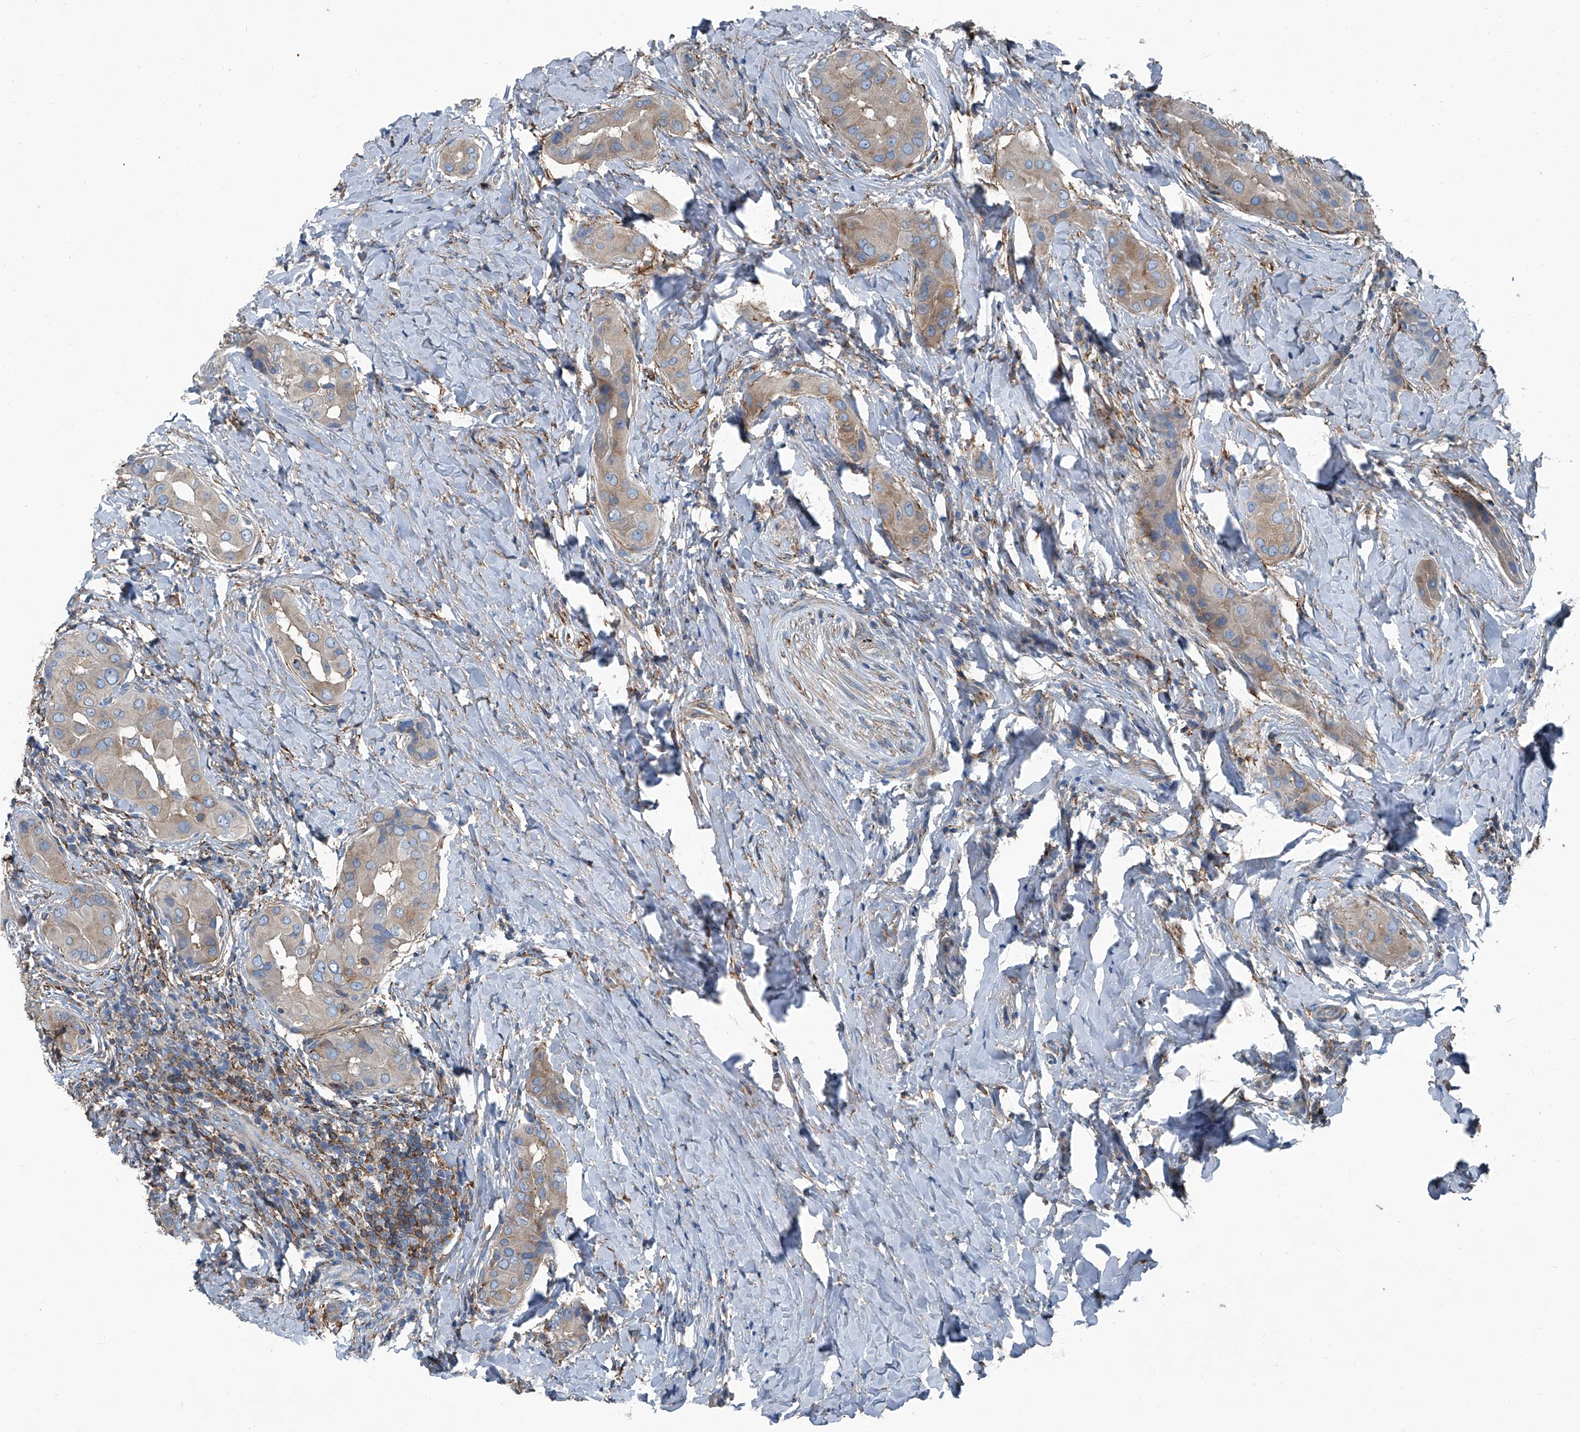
{"staining": {"intensity": "weak", "quantity": "25%-75%", "location": "cytoplasmic/membranous"}, "tissue": "thyroid cancer", "cell_type": "Tumor cells", "image_type": "cancer", "snomed": [{"axis": "morphology", "description": "Papillary adenocarcinoma, NOS"}, {"axis": "topography", "description": "Thyroid gland"}], "caption": "Tumor cells show low levels of weak cytoplasmic/membranous positivity in about 25%-75% of cells in thyroid cancer. The staining was performed using DAB (3,3'-diaminobenzidine), with brown indicating positive protein expression. Nuclei are stained blue with hematoxylin.", "gene": "SEPTIN7", "patient": {"sex": "male", "age": 33}}